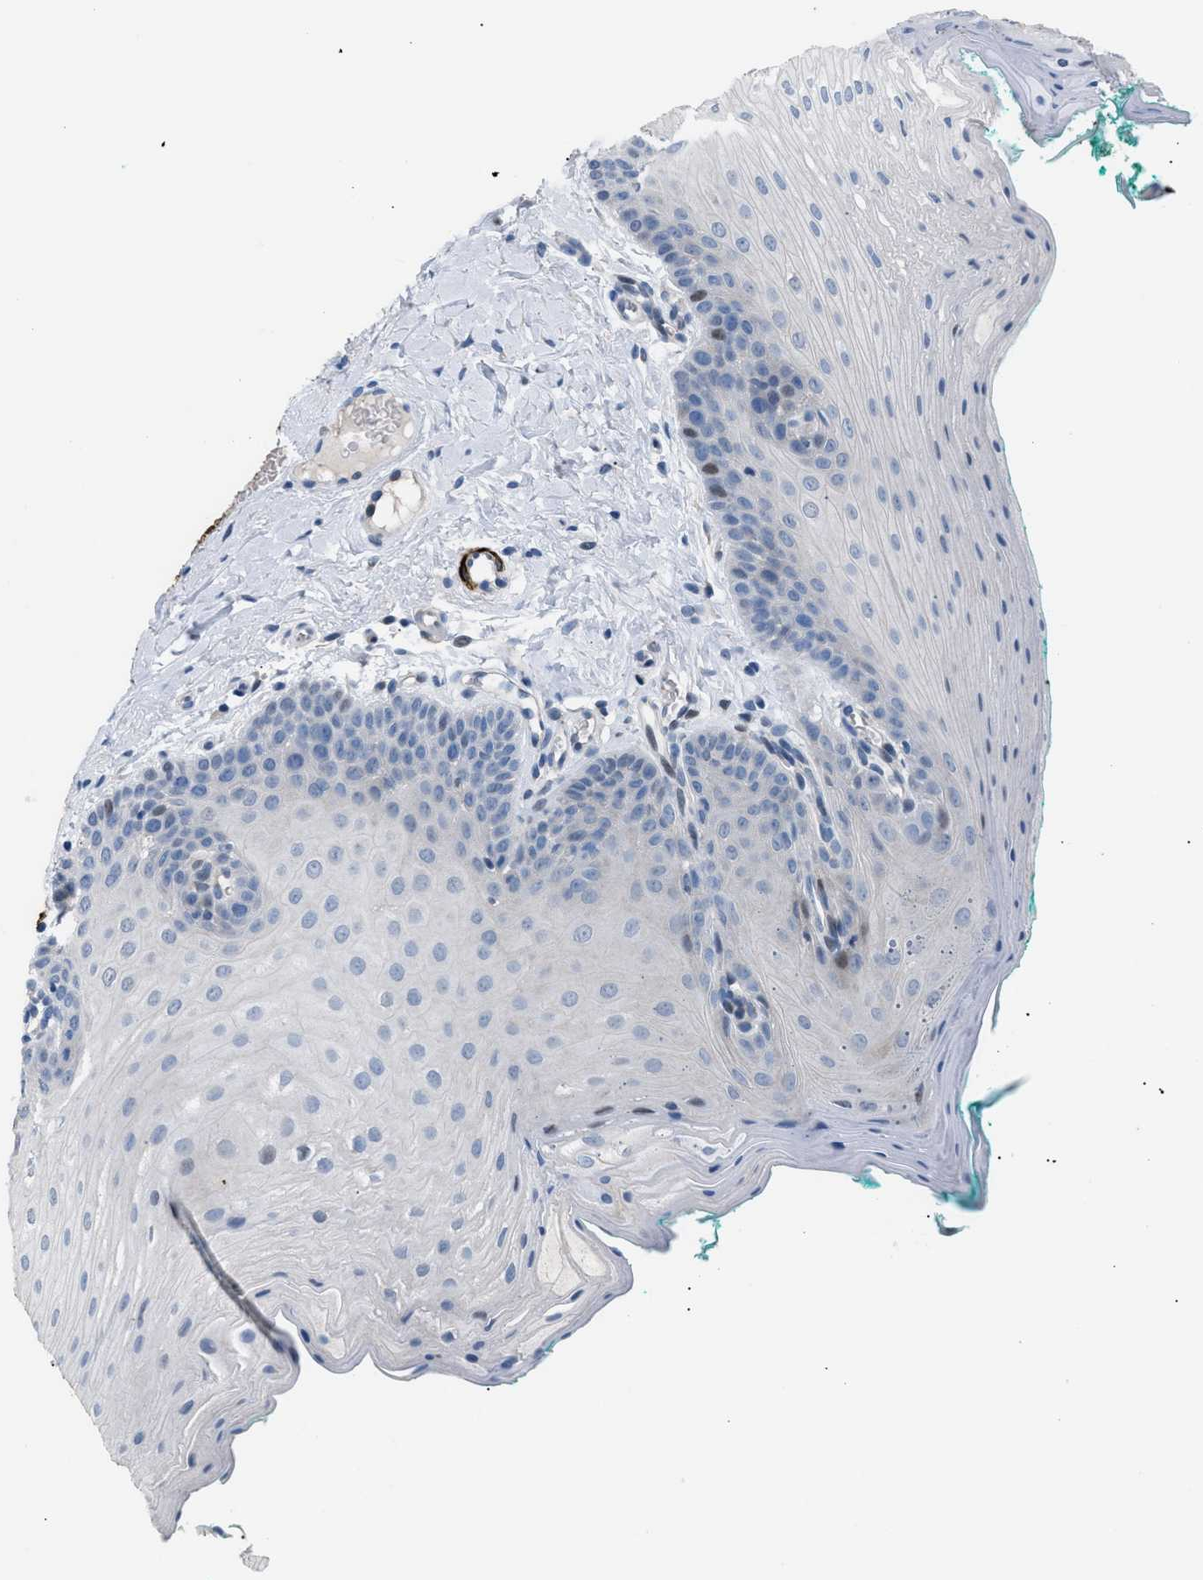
{"staining": {"intensity": "moderate", "quantity": "<25%", "location": "nuclear"}, "tissue": "oral mucosa", "cell_type": "Squamous epithelial cells", "image_type": "normal", "snomed": [{"axis": "morphology", "description": "Normal tissue, NOS"}, {"axis": "topography", "description": "Oral tissue"}], "caption": "High-power microscopy captured an IHC histopathology image of unremarkable oral mucosa, revealing moderate nuclear expression in about <25% of squamous epithelial cells. The staining is performed using DAB (3,3'-diaminobenzidine) brown chromogen to label protein expression. The nuclei are counter-stained blue using hematoxylin.", "gene": "ICA1", "patient": {"sex": "male", "age": 58}}